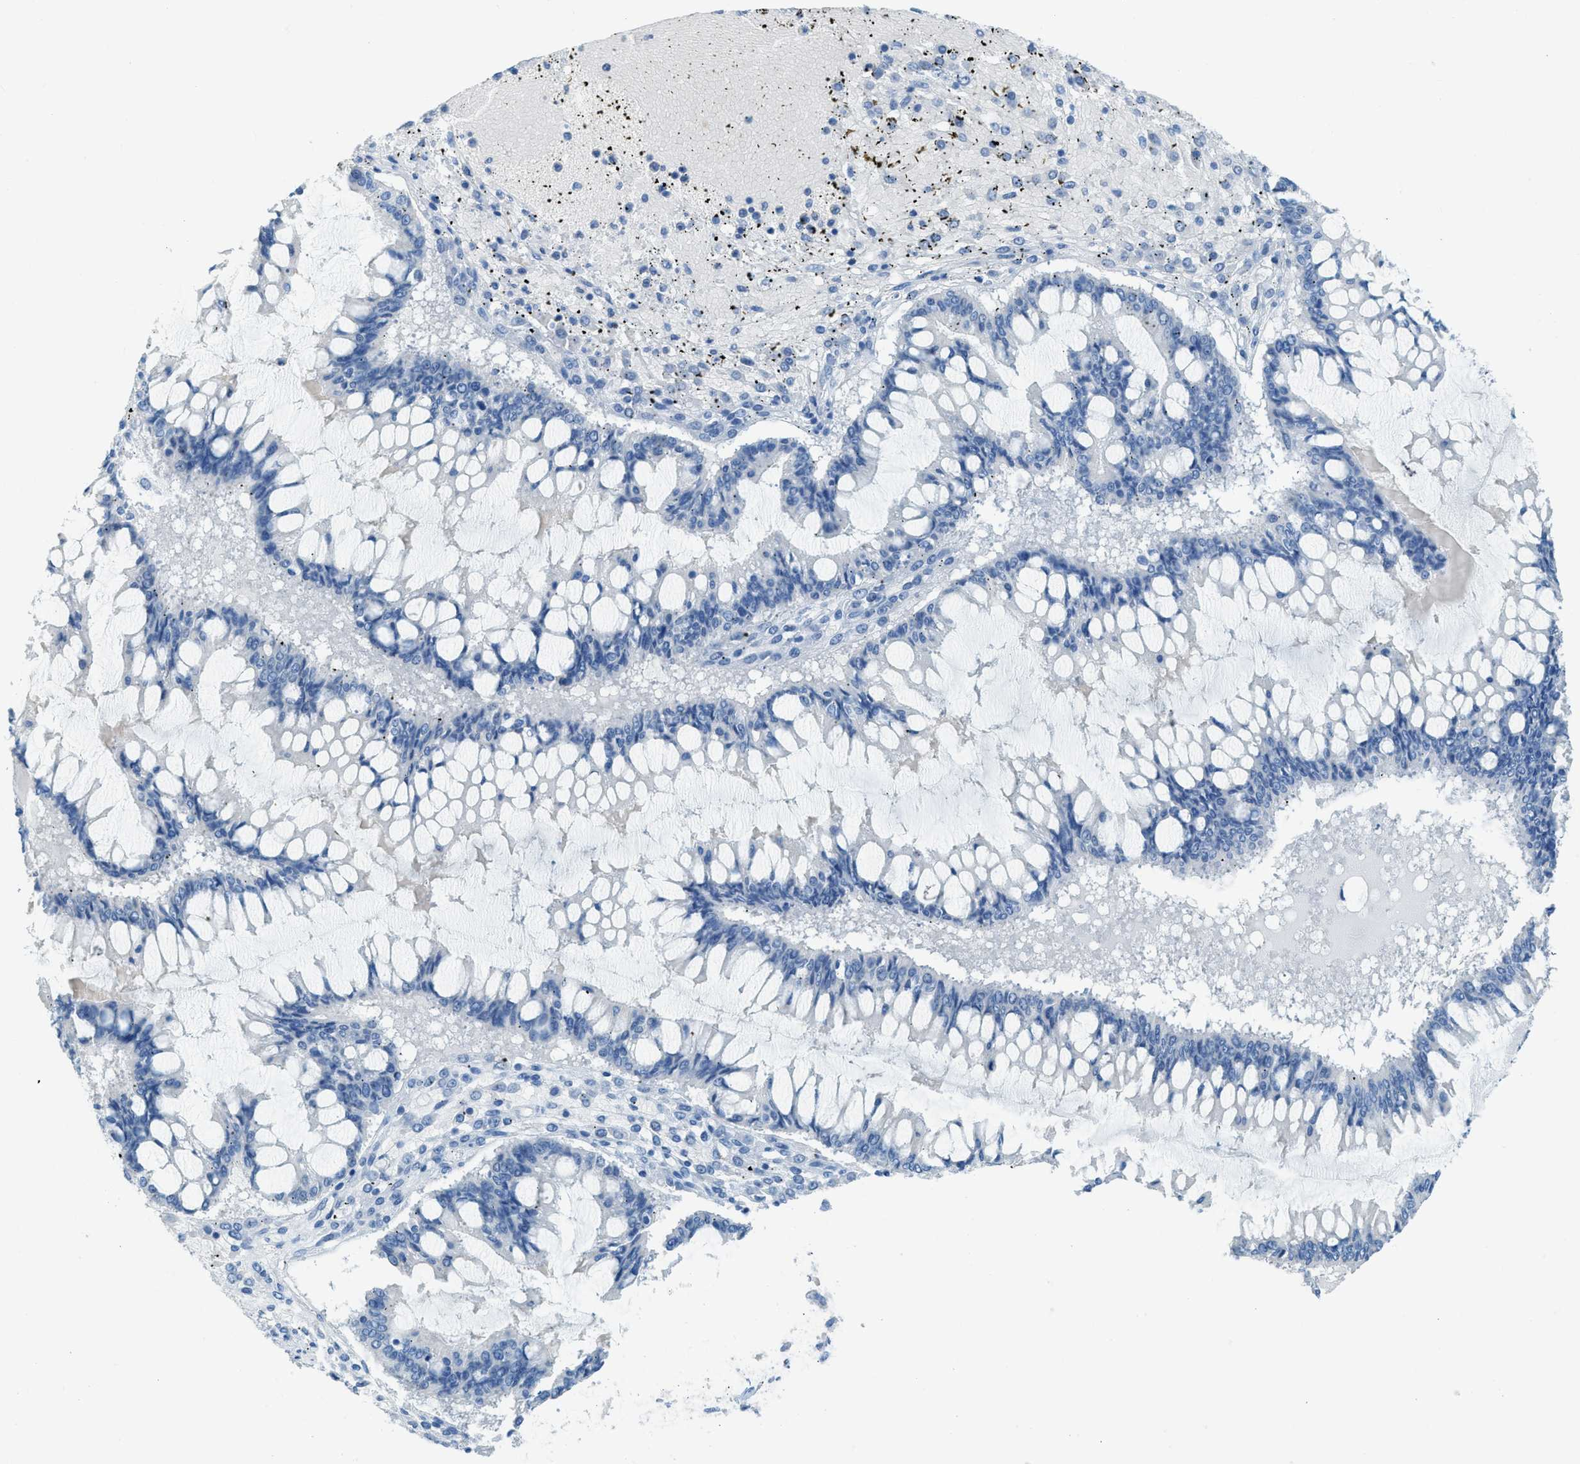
{"staining": {"intensity": "negative", "quantity": "none", "location": "none"}, "tissue": "ovarian cancer", "cell_type": "Tumor cells", "image_type": "cancer", "snomed": [{"axis": "morphology", "description": "Cystadenocarcinoma, mucinous, NOS"}, {"axis": "topography", "description": "Ovary"}], "caption": "Ovarian mucinous cystadenocarcinoma stained for a protein using IHC reveals no staining tumor cells.", "gene": "ACAN", "patient": {"sex": "female", "age": 73}}